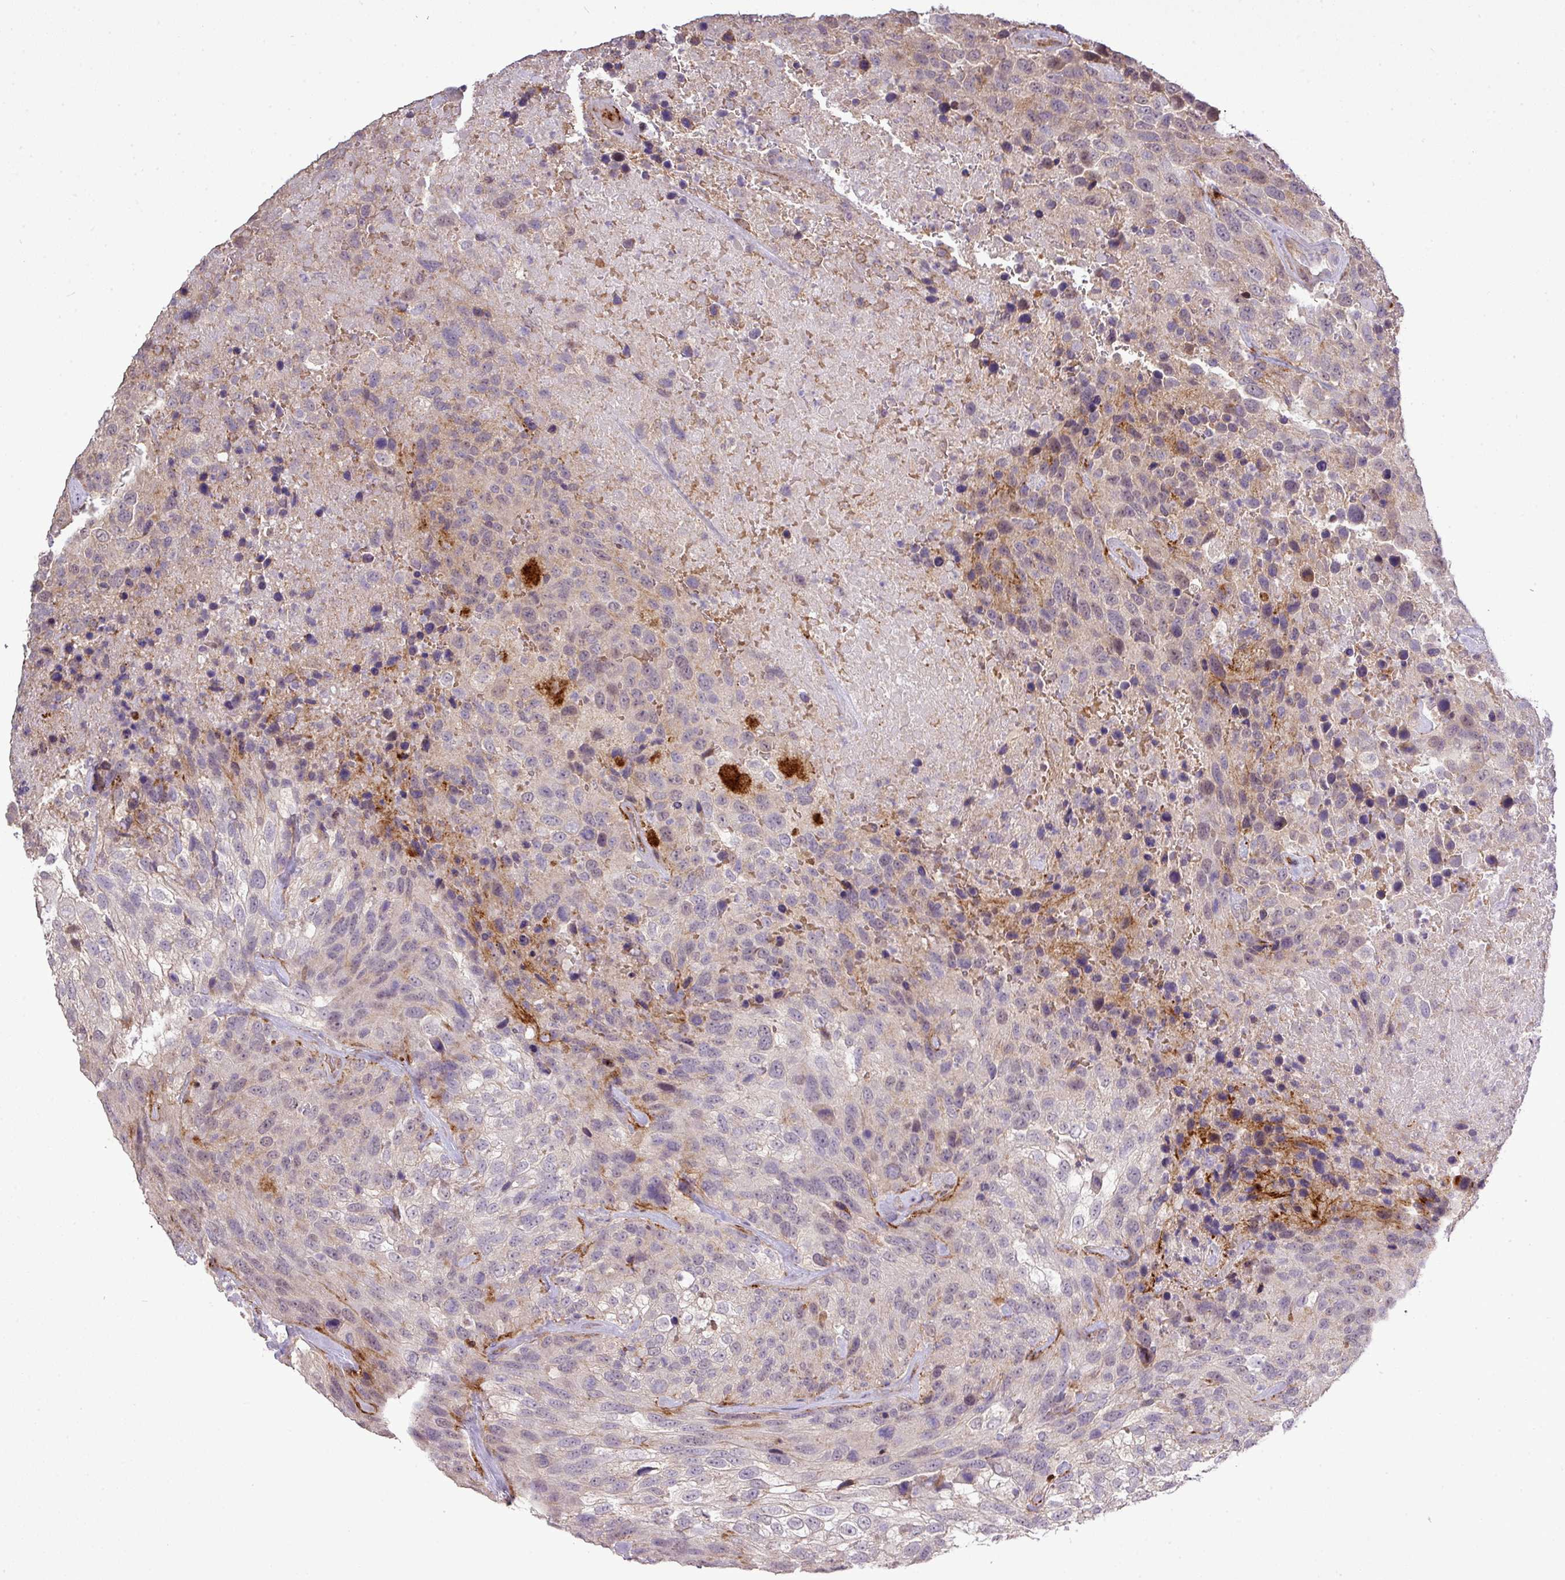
{"staining": {"intensity": "weak", "quantity": "25%-75%", "location": "cytoplasmic/membranous"}, "tissue": "urothelial cancer", "cell_type": "Tumor cells", "image_type": "cancer", "snomed": [{"axis": "morphology", "description": "Urothelial carcinoma, High grade"}, {"axis": "topography", "description": "Urinary bladder"}], "caption": "Immunohistochemical staining of urothelial cancer reveals low levels of weak cytoplasmic/membranous protein staining in approximately 25%-75% of tumor cells. (DAB (3,3'-diaminobenzidine) = brown stain, brightfield microscopy at high magnification).", "gene": "TPRA1", "patient": {"sex": "female", "age": 70}}